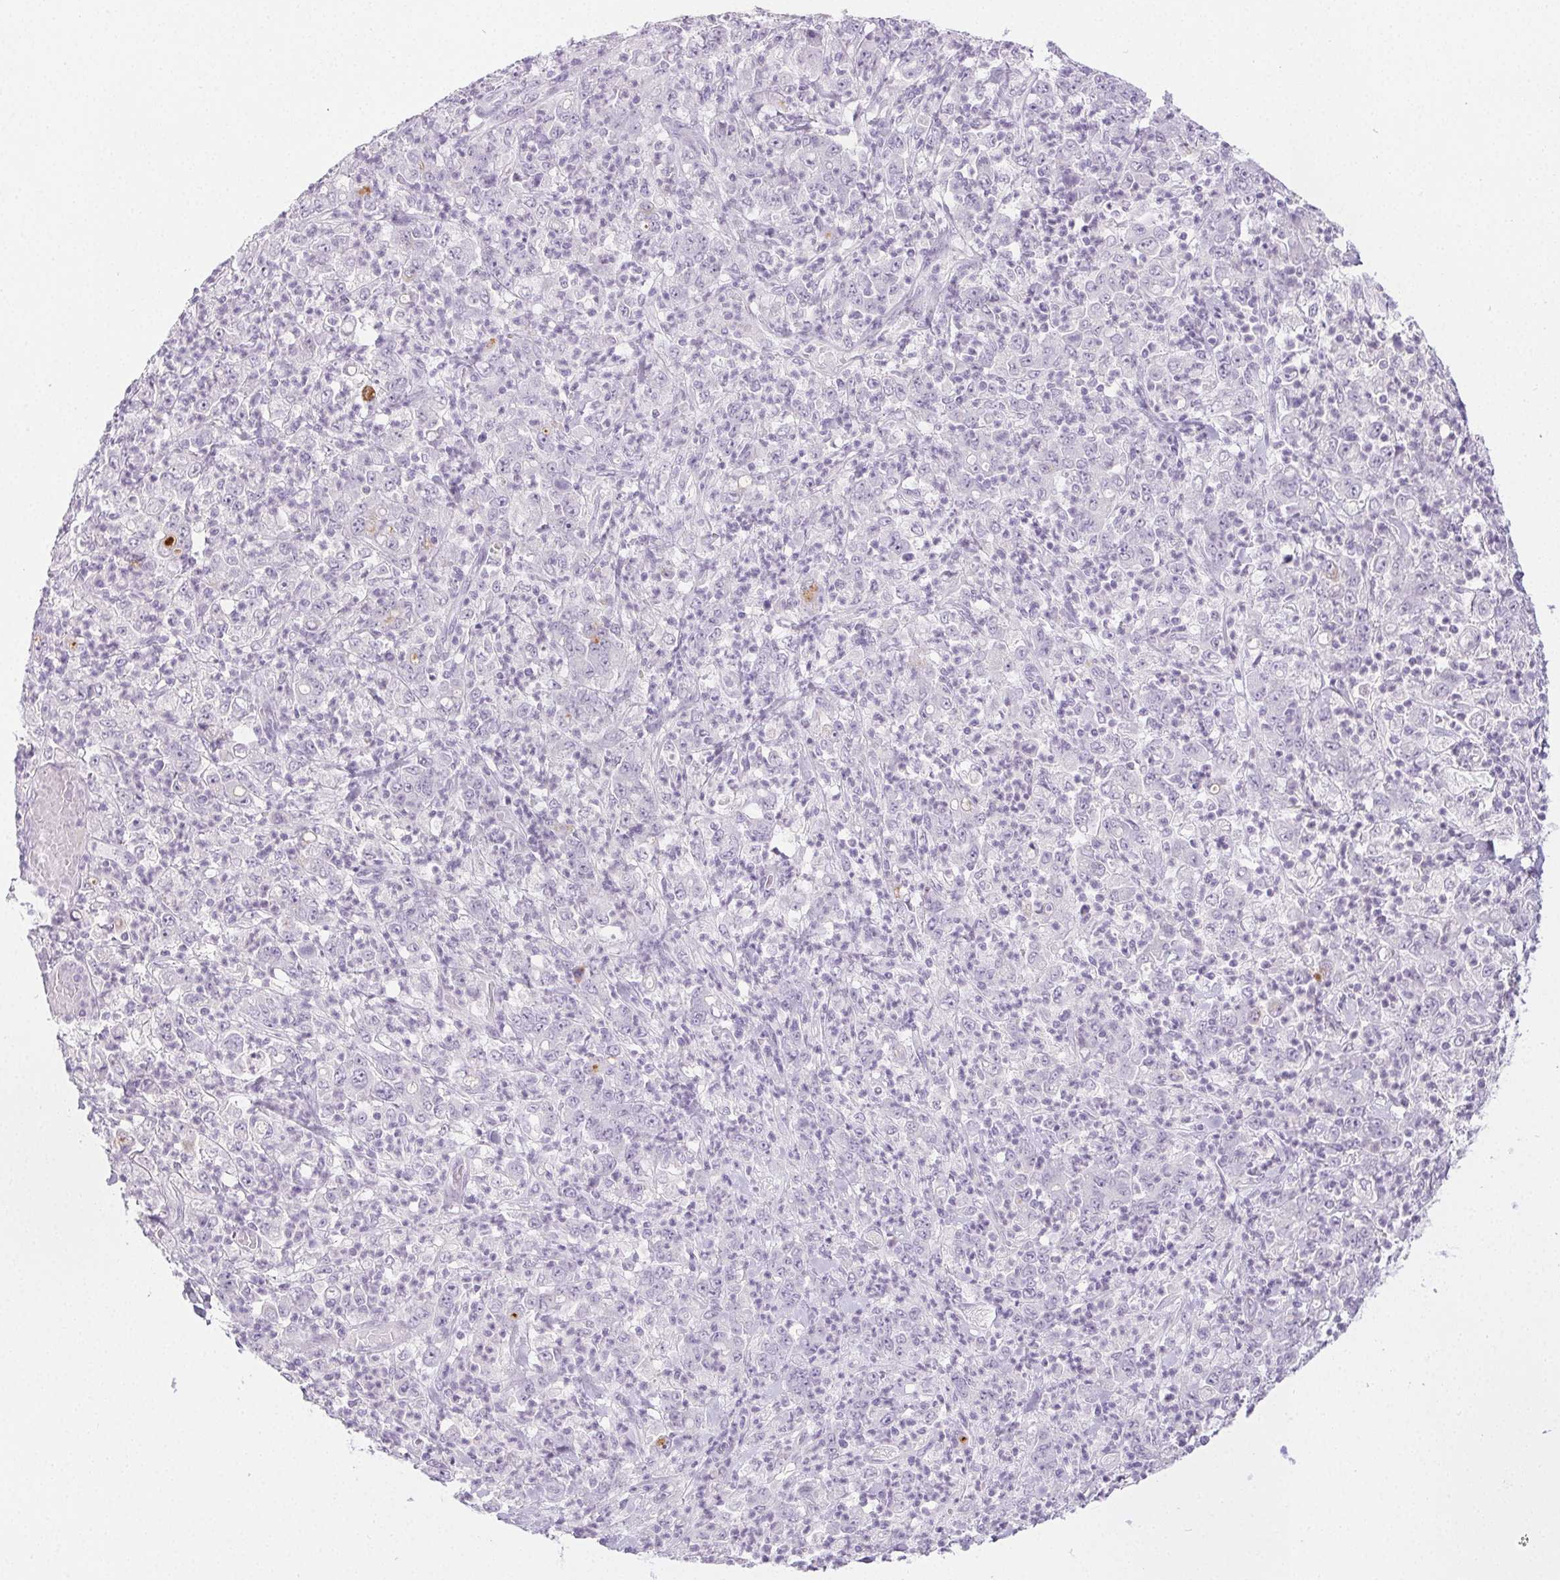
{"staining": {"intensity": "negative", "quantity": "none", "location": "none"}, "tissue": "stomach cancer", "cell_type": "Tumor cells", "image_type": "cancer", "snomed": [{"axis": "morphology", "description": "Adenocarcinoma, NOS"}, {"axis": "topography", "description": "Stomach, lower"}], "caption": "Stomach cancer (adenocarcinoma) stained for a protein using immunohistochemistry (IHC) reveals no positivity tumor cells.", "gene": "PI3", "patient": {"sex": "female", "age": 71}}